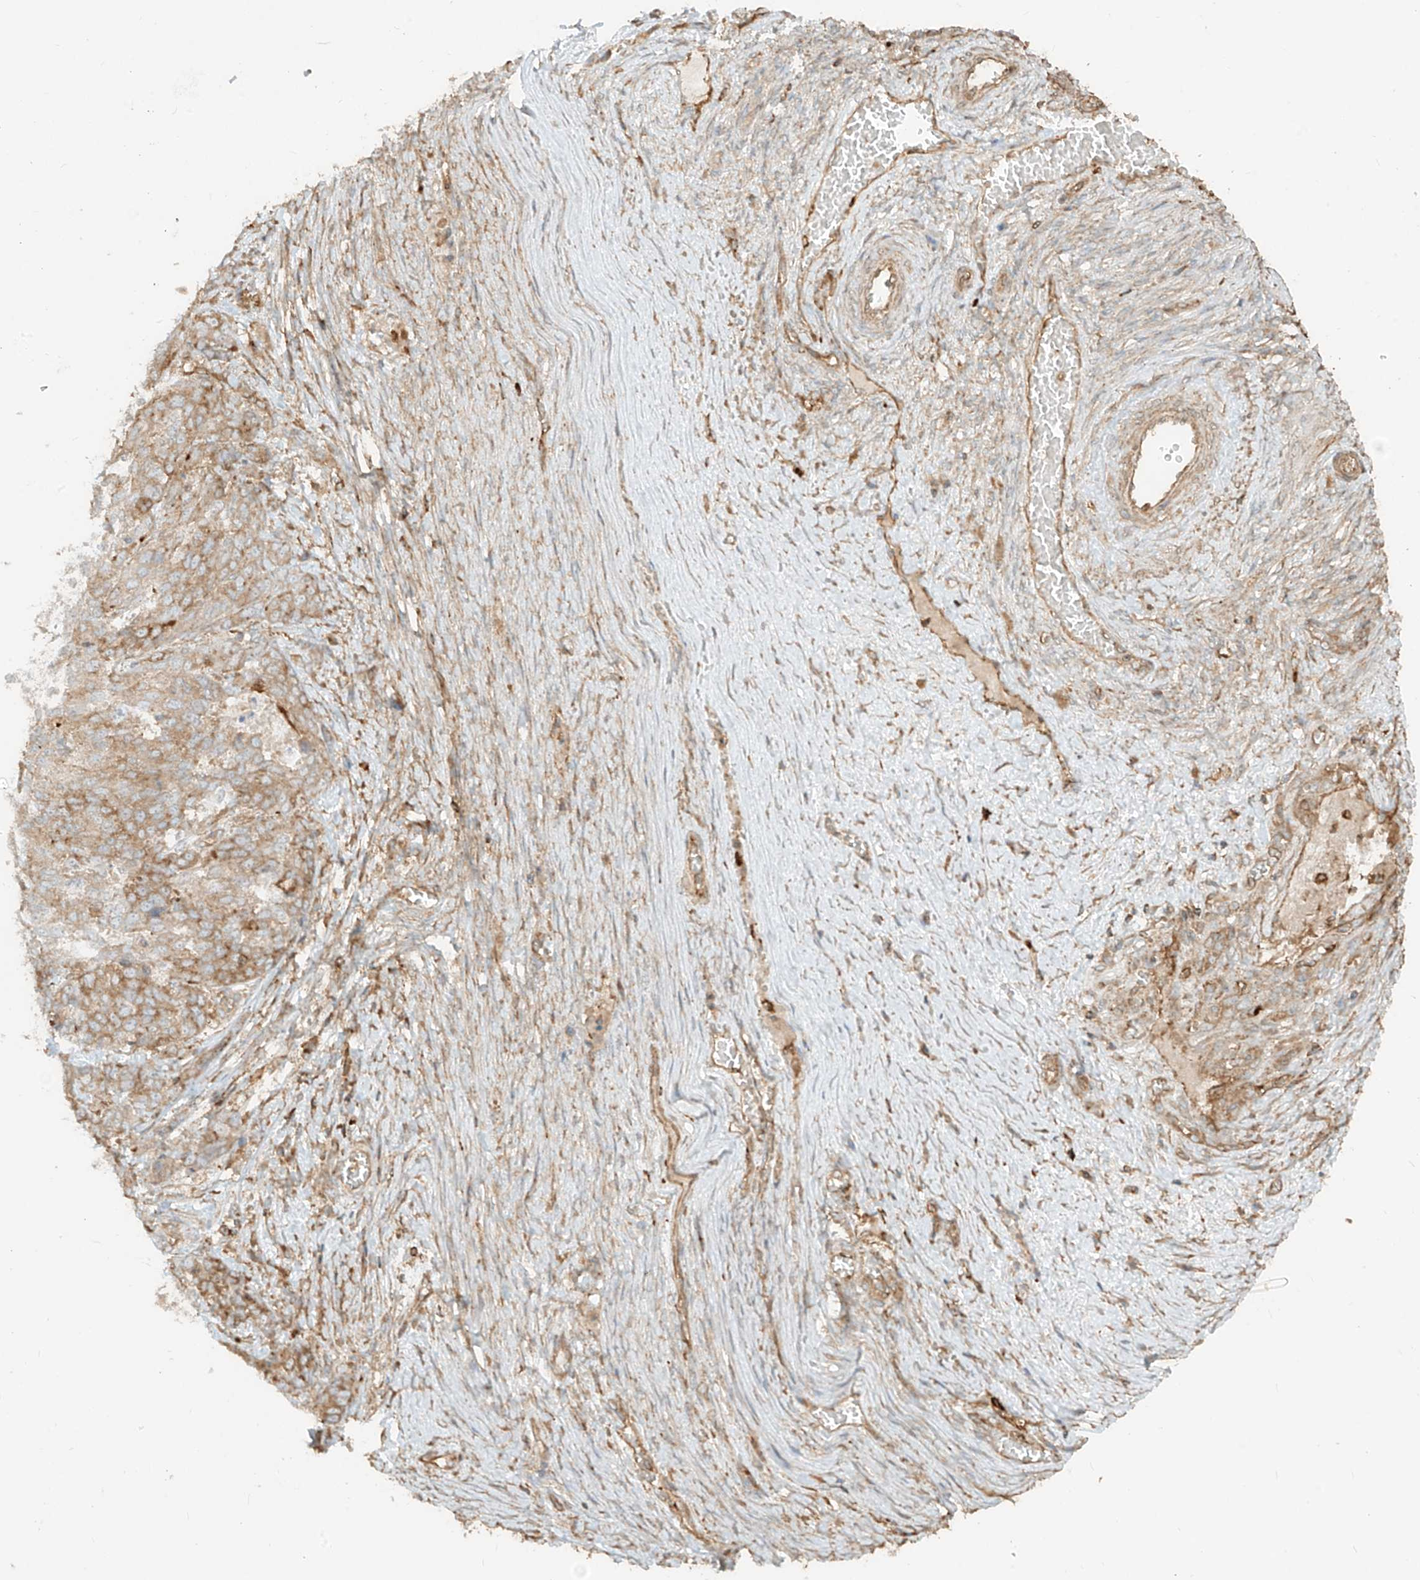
{"staining": {"intensity": "weak", "quantity": ">75%", "location": "cytoplasmic/membranous"}, "tissue": "ovarian cancer", "cell_type": "Tumor cells", "image_type": "cancer", "snomed": [{"axis": "morphology", "description": "Cystadenocarcinoma, serous, NOS"}, {"axis": "topography", "description": "Ovary"}], "caption": "High-power microscopy captured an immunohistochemistry (IHC) photomicrograph of serous cystadenocarcinoma (ovarian), revealing weak cytoplasmic/membranous positivity in approximately >75% of tumor cells. The staining is performed using DAB brown chromogen to label protein expression. The nuclei are counter-stained blue using hematoxylin.", "gene": "CCDC115", "patient": {"sex": "female", "age": 44}}